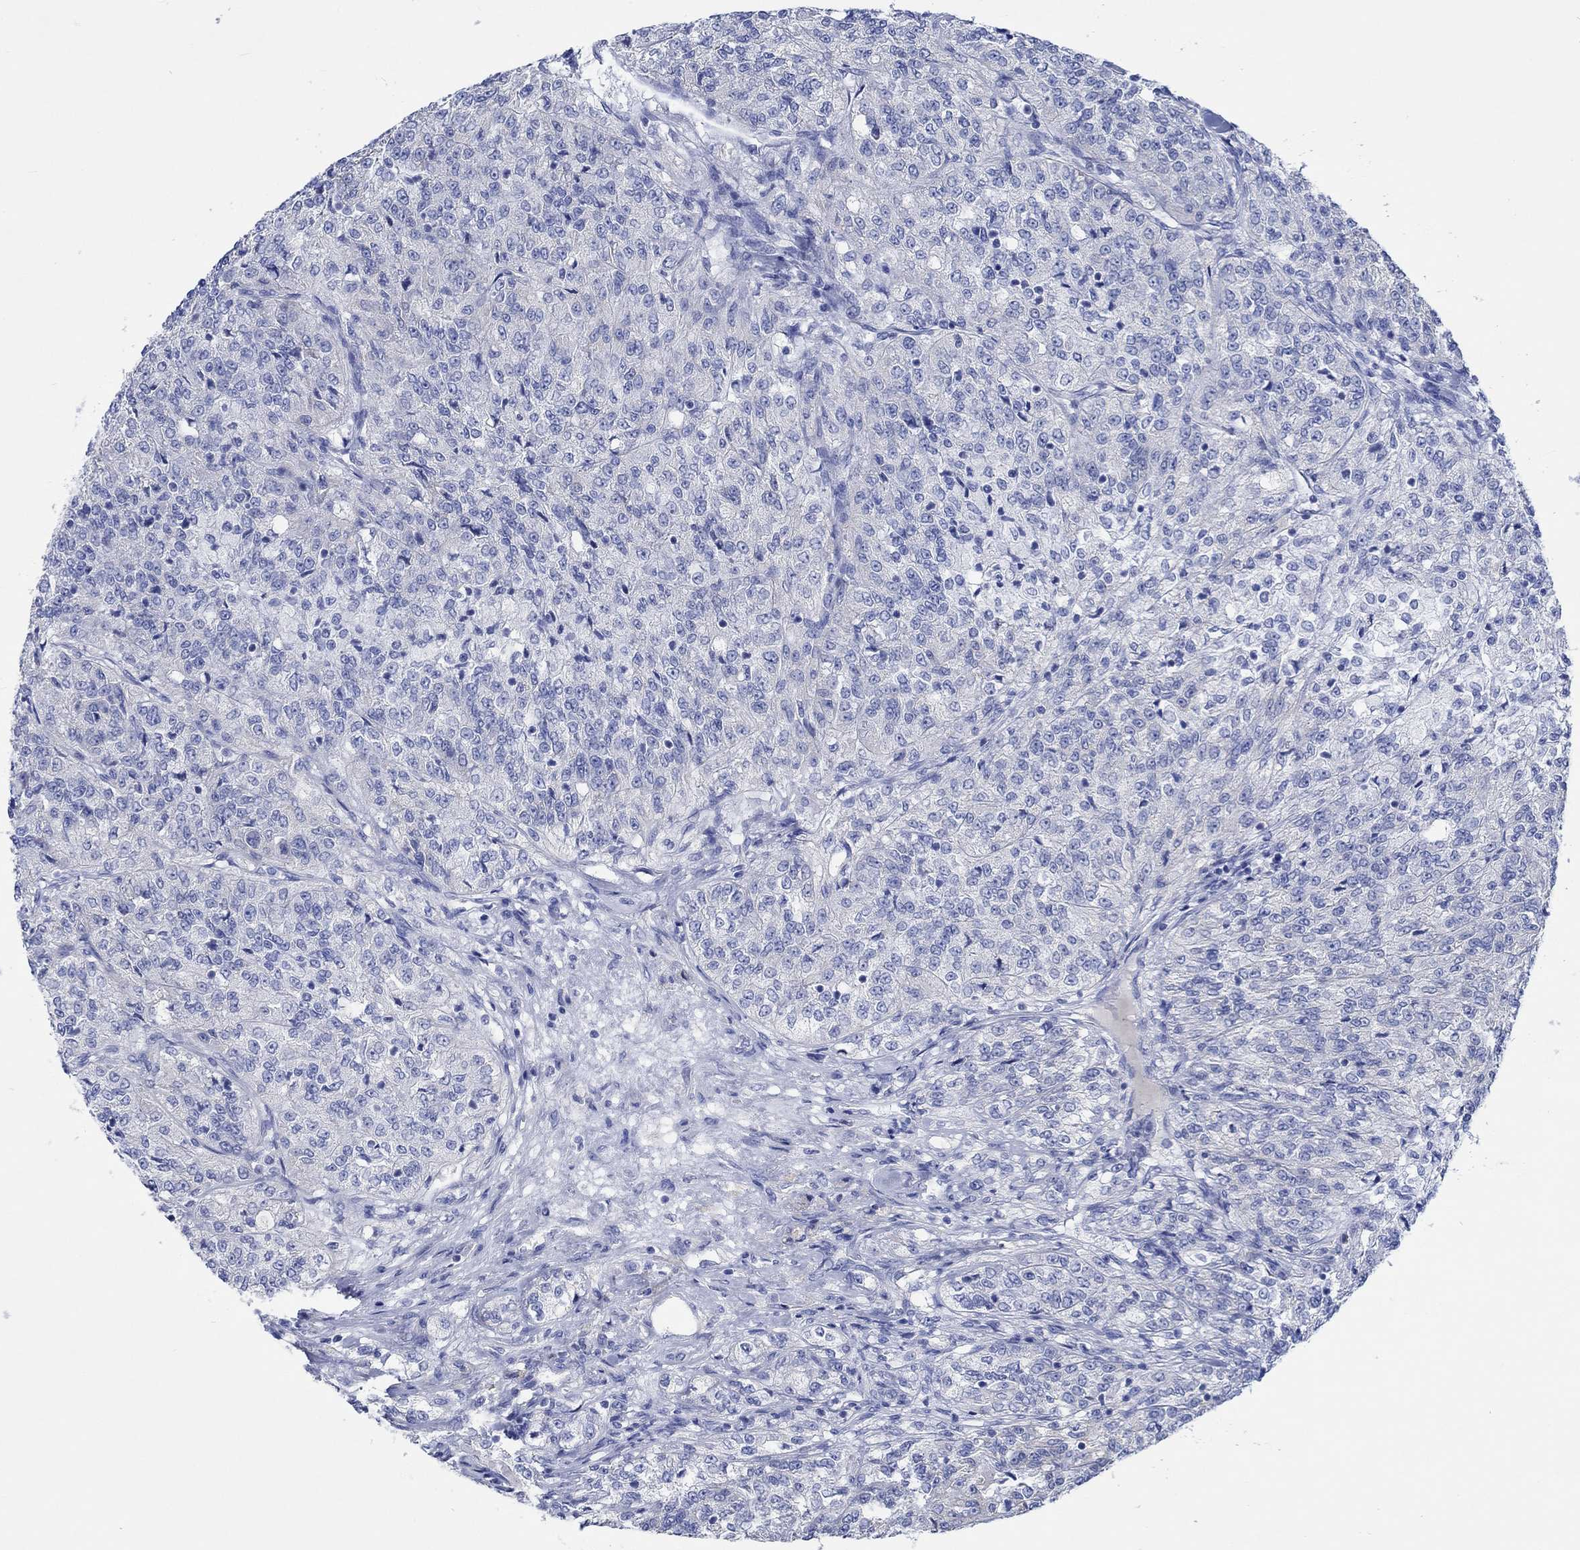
{"staining": {"intensity": "negative", "quantity": "none", "location": "none"}, "tissue": "renal cancer", "cell_type": "Tumor cells", "image_type": "cancer", "snomed": [{"axis": "morphology", "description": "Adenocarcinoma, NOS"}, {"axis": "topography", "description": "Kidney"}], "caption": "There is no significant positivity in tumor cells of adenocarcinoma (renal).", "gene": "CPLX2", "patient": {"sex": "female", "age": 63}}